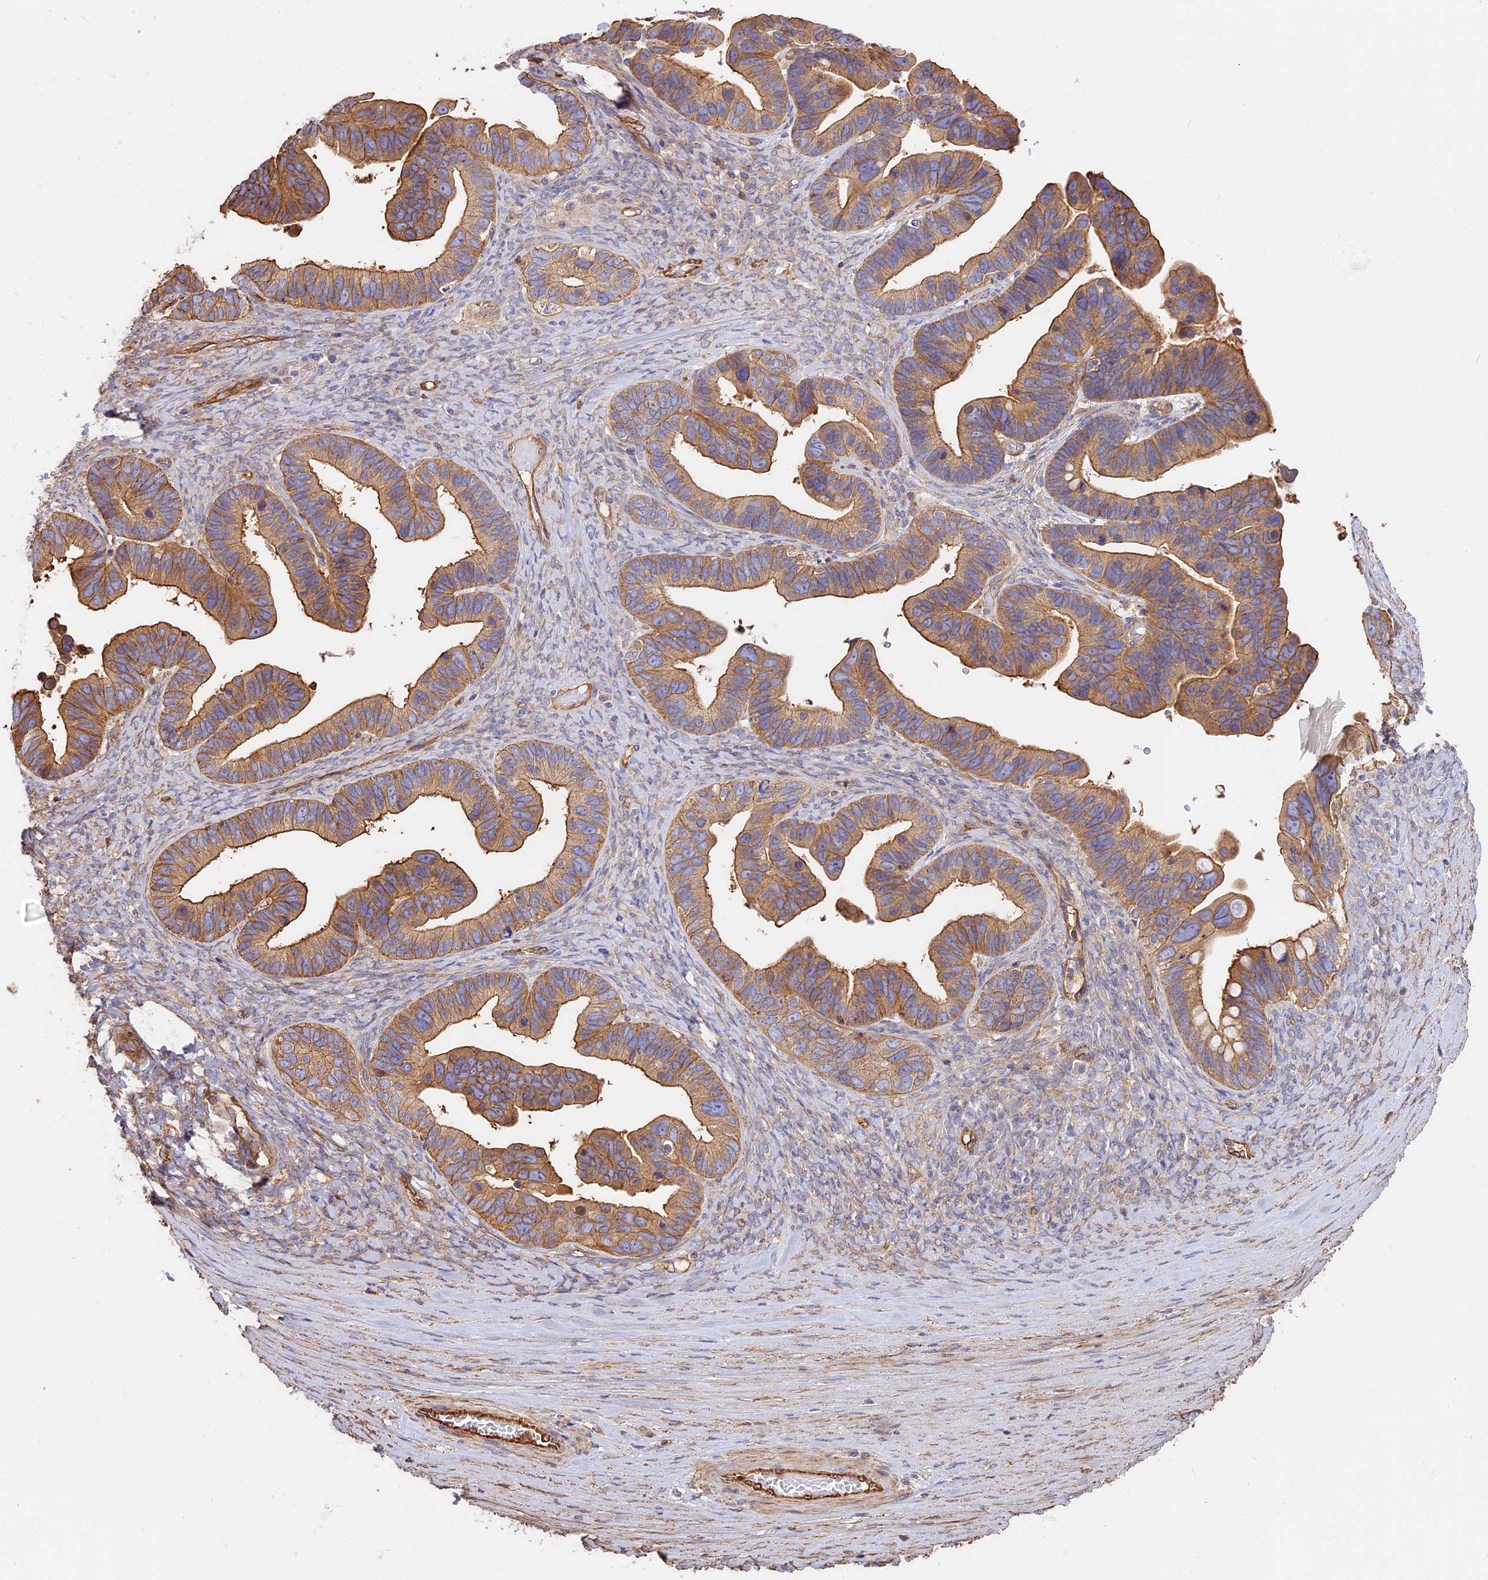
{"staining": {"intensity": "moderate", "quantity": ">75%", "location": "cytoplasmic/membranous"}, "tissue": "ovarian cancer", "cell_type": "Tumor cells", "image_type": "cancer", "snomed": [{"axis": "morphology", "description": "Cystadenocarcinoma, serous, NOS"}, {"axis": "topography", "description": "Ovary"}], "caption": "Ovarian cancer (serous cystadenocarcinoma) stained with a protein marker displays moderate staining in tumor cells.", "gene": "VPS18", "patient": {"sex": "female", "age": 56}}